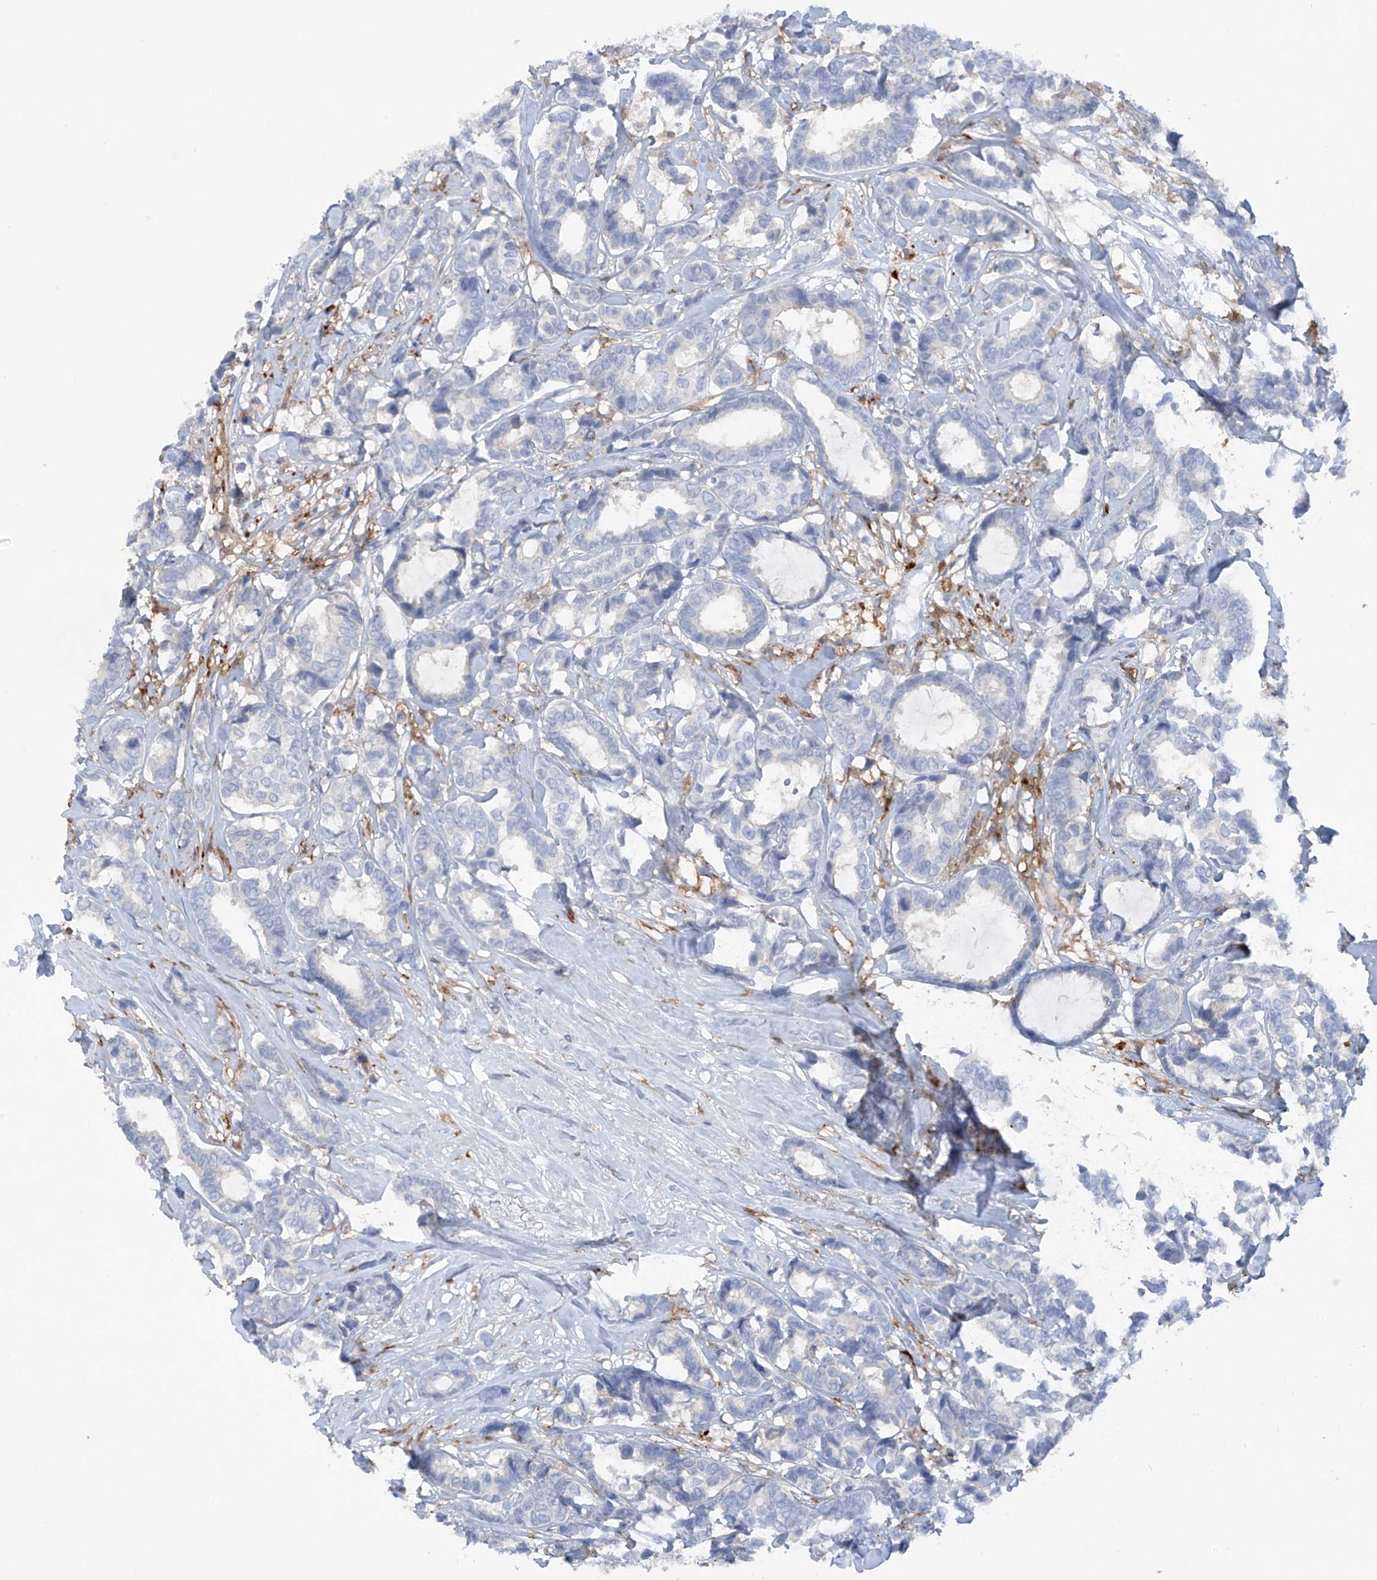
{"staining": {"intensity": "negative", "quantity": "none", "location": "none"}, "tissue": "breast cancer", "cell_type": "Tumor cells", "image_type": "cancer", "snomed": [{"axis": "morphology", "description": "Duct carcinoma"}, {"axis": "topography", "description": "Breast"}], "caption": "The photomicrograph displays no significant expression in tumor cells of breast infiltrating ductal carcinoma.", "gene": "TRMT2B", "patient": {"sex": "female", "age": 87}}